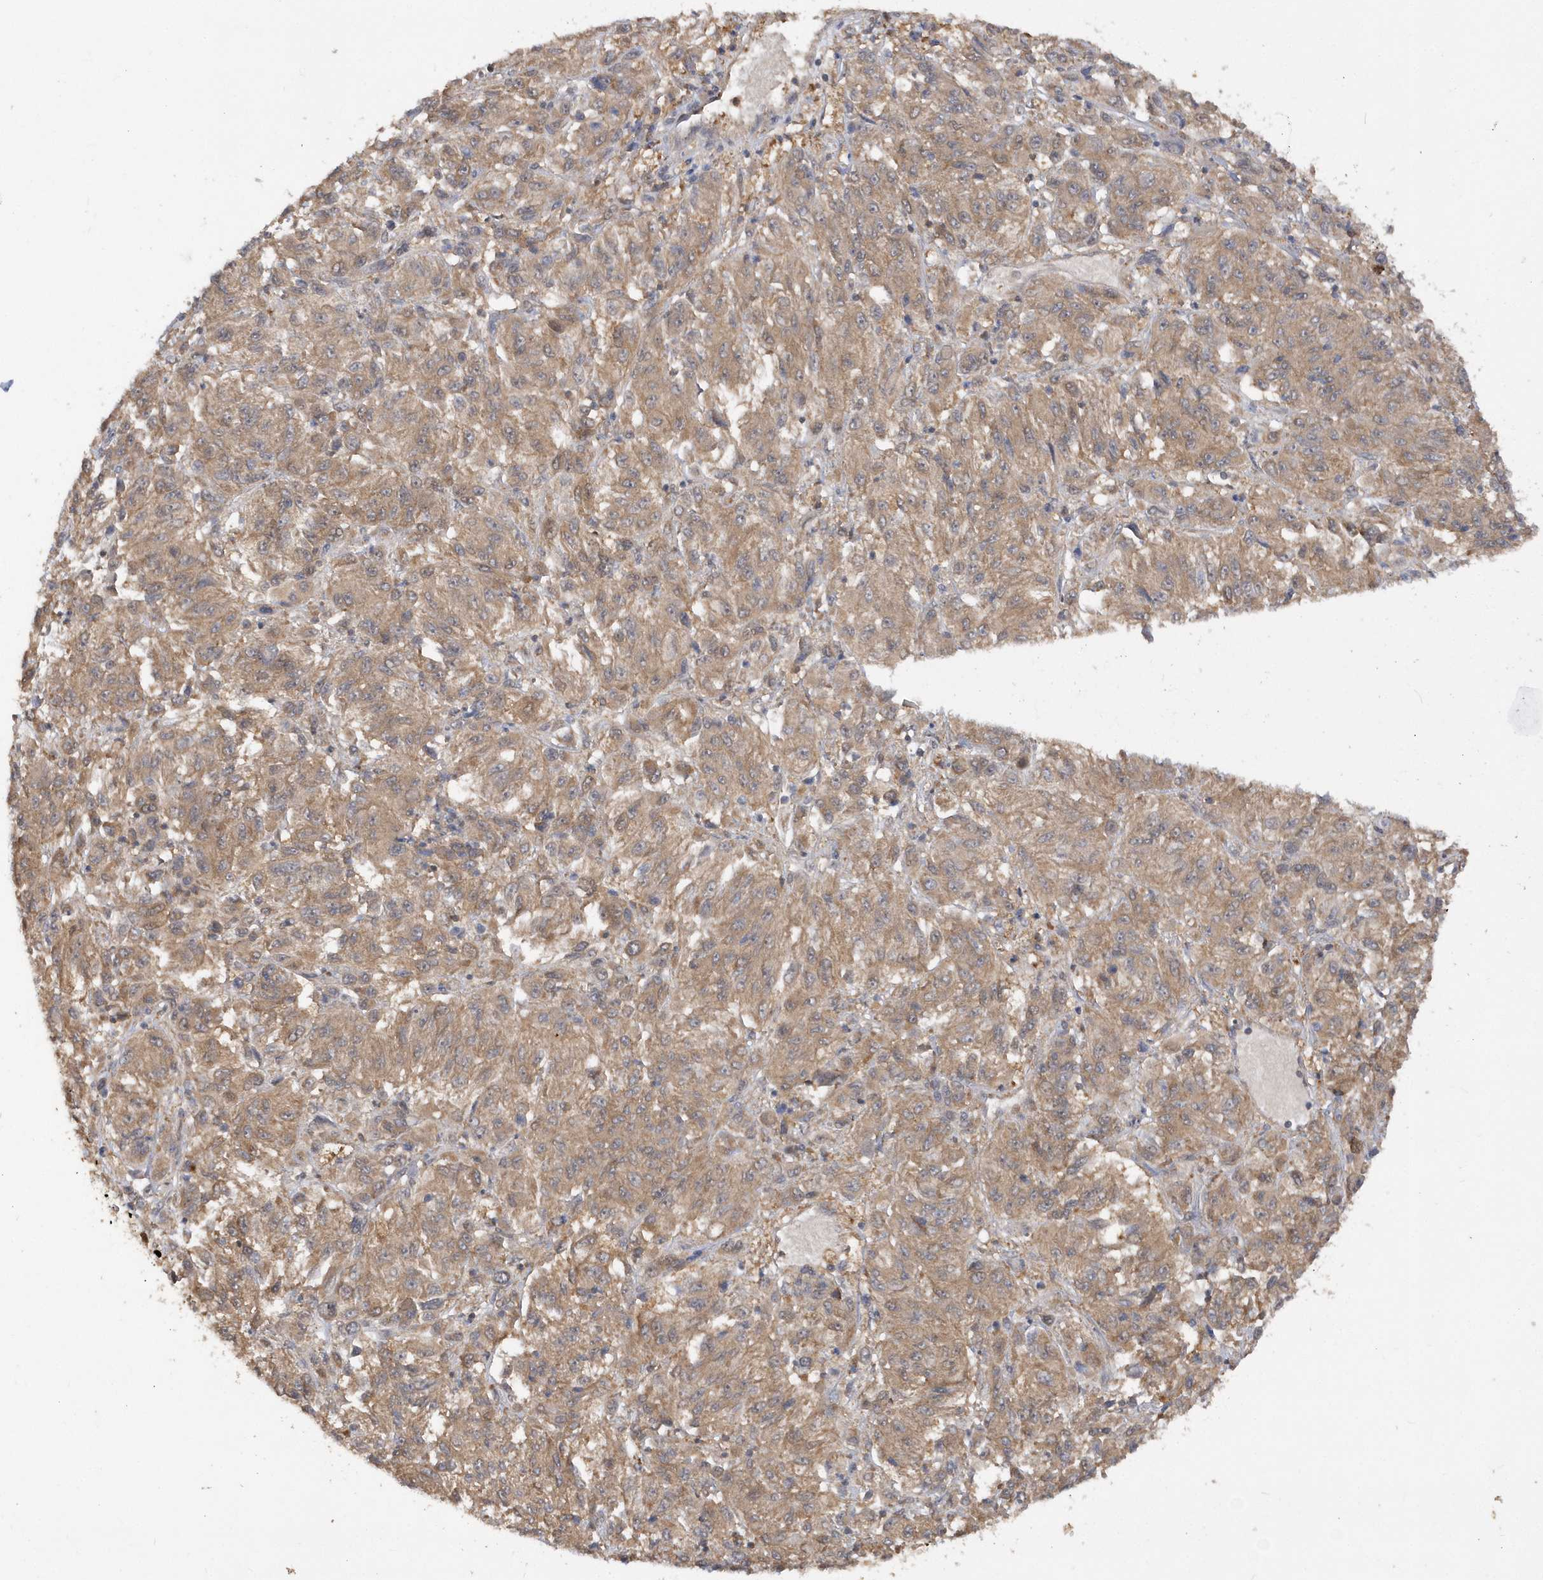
{"staining": {"intensity": "weak", "quantity": ">75%", "location": "cytoplasmic/membranous"}, "tissue": "melanoma", "cell_type": "Tumor cells", "image_type": "cancer", "snomed": [{"axis": "morphology", "description": "Malignant melanoma, Metastatic site"}, {"axis": "topography", "description": "Lung"}], "caption": "Melanoma stained for a protein (brown) shows weak cytoplasmic/membranous positive positivity in about >75% of tumor cells.", "gene": "RPE", "patient": {"sex": "male", "age": 64}}